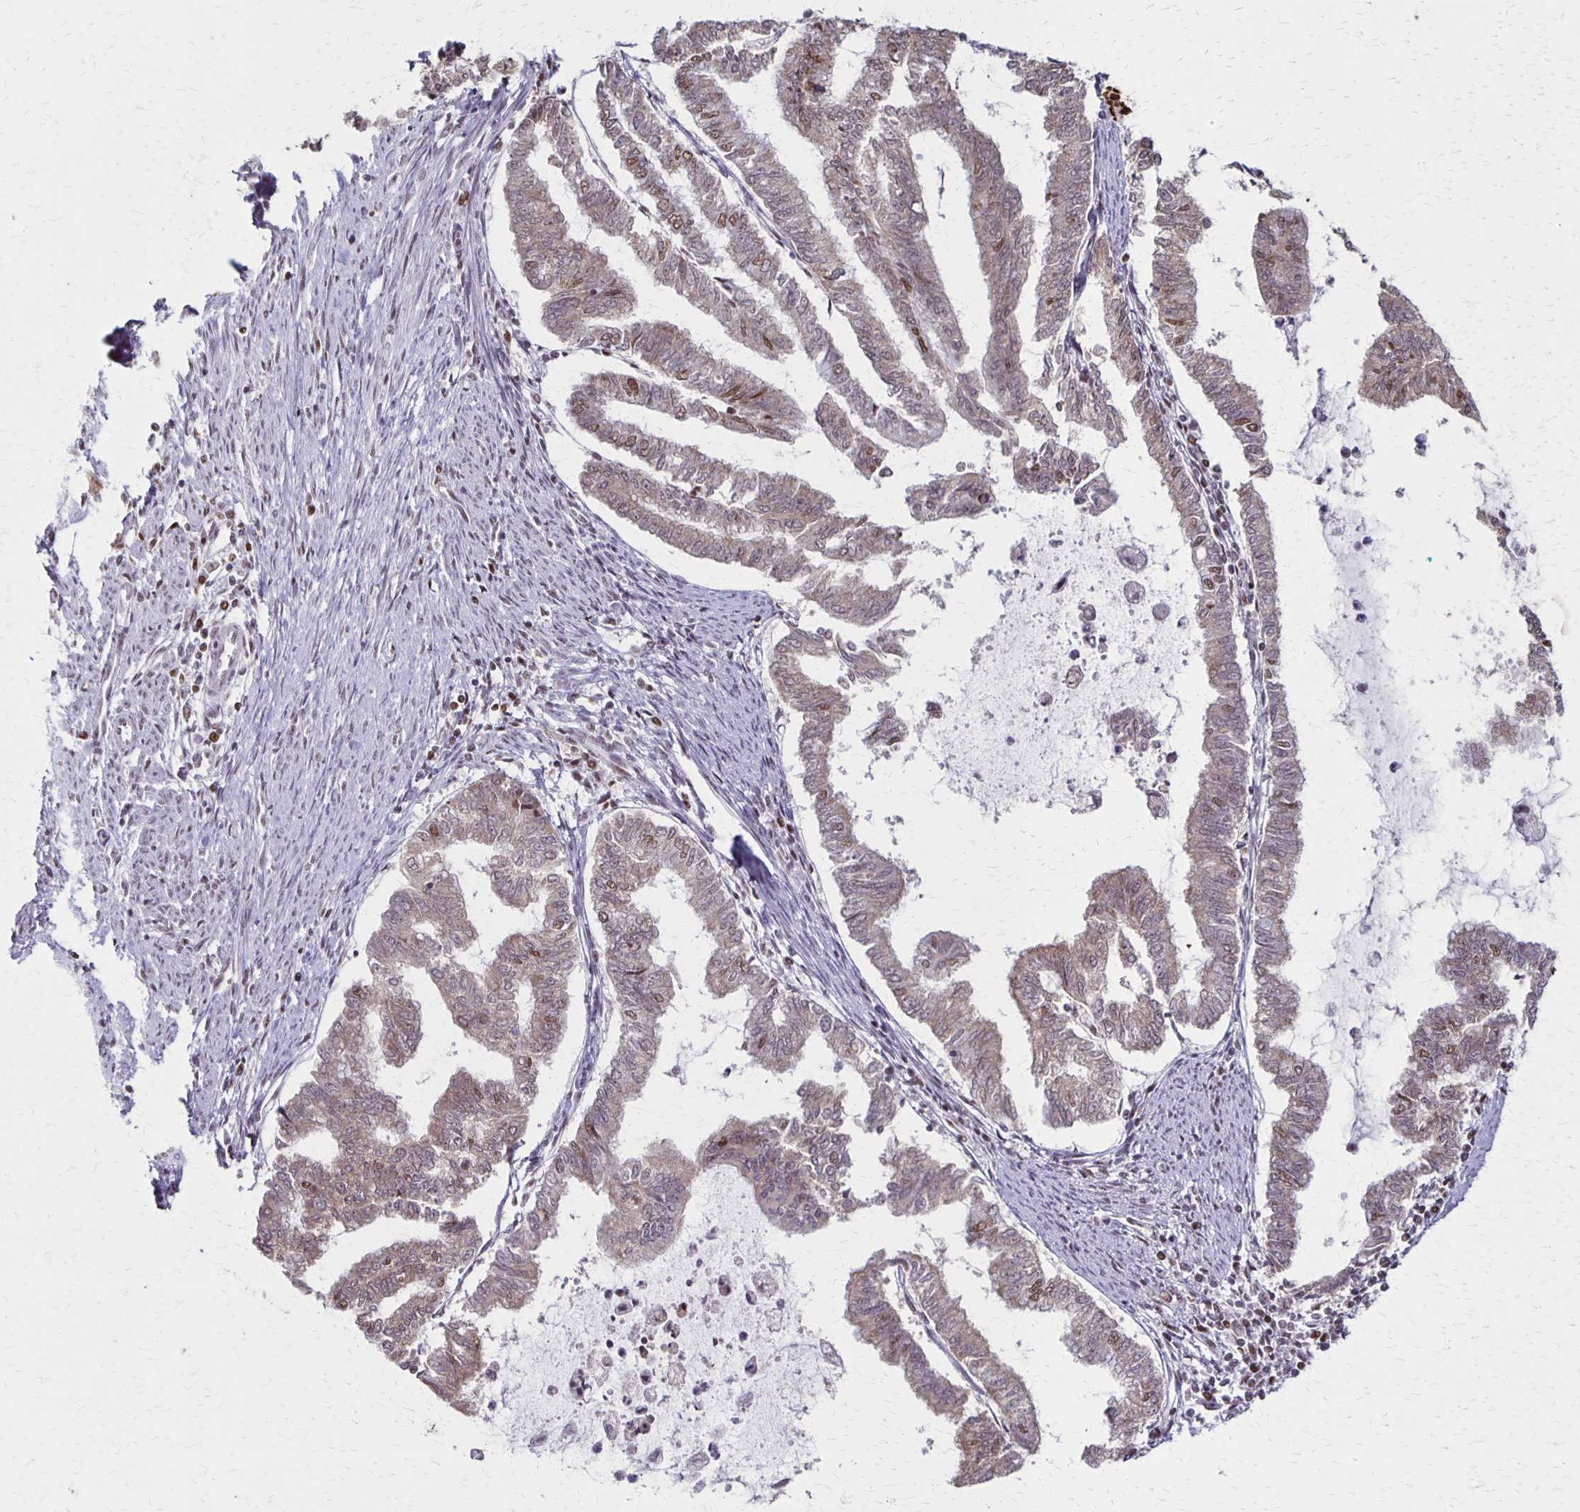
{"staining": {"intensity": "weak", "quantity": "<25%", "location": "nuclear"}, "tissue": "endometrial cancer", "cell_type": "Tumor cells", "image_type": "cancer", "snomed": [{"axis": "morphology", "description": "Adenocarcinoma, NOS"}, {"axis": "topography", "description": "Endometrium"}], "caption": "Immunohistochemistry (IHC) photomicrograph of endometrial cancer stained for a protein (brown), which reveals no staining in tumor cells.", "gene": "XRCC6", "patient": {"sex": "female", "age": 79}}